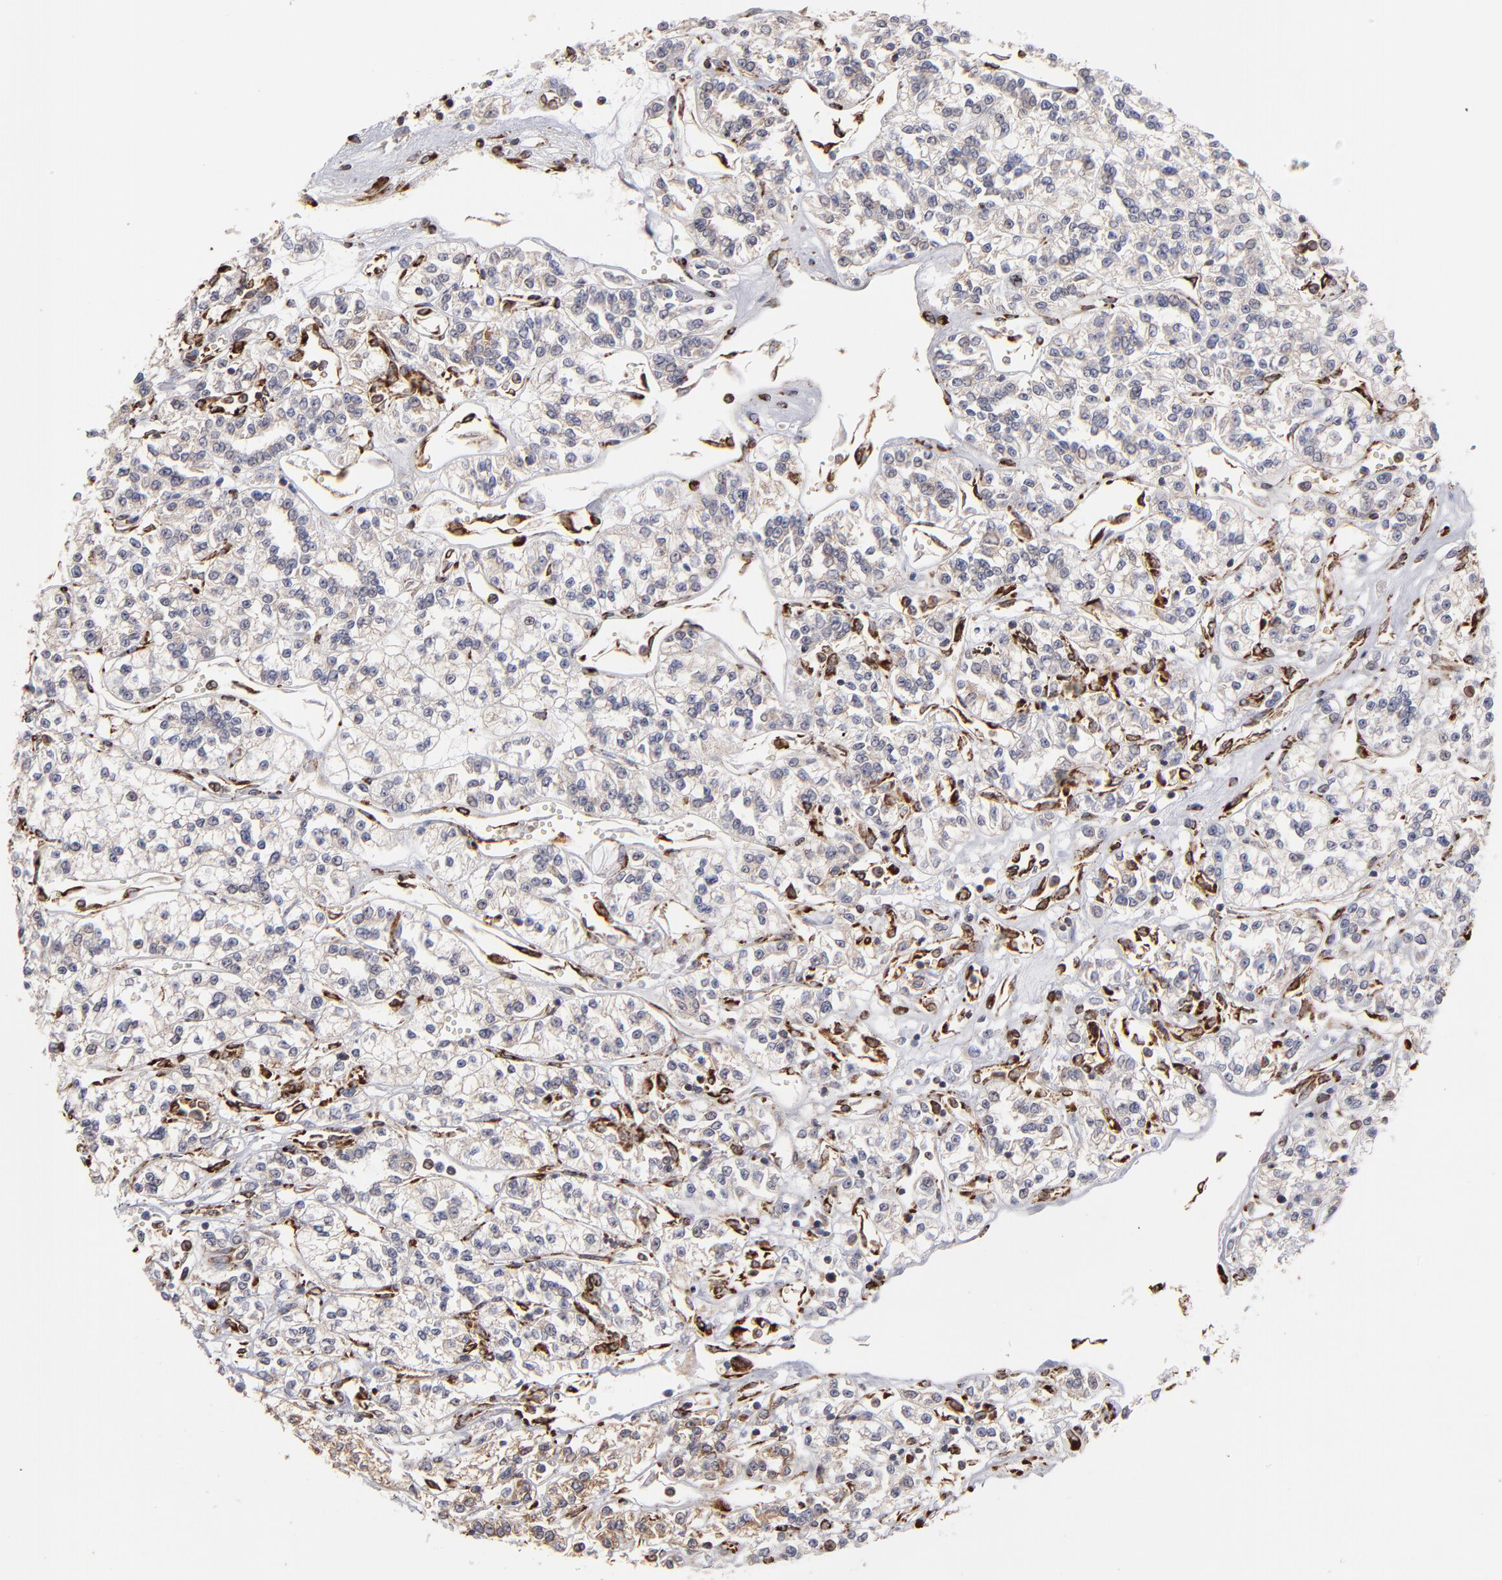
{"staining": {"intensity": "negative", "quantity": "none", "location": "none"}, "tissue": "renal cancer", "cell_type": "Tumor cells", "image_type": "cancer", "snomed": [{"axis": "morphology", "description": "Adenocarcinoma, NOS"}, {"axis": "topography", "description": "Kidney"}], "caption": "High magnification brightfield microscopy of renal cancer stained with DAB (3,3'-diaminobenzidine) (brown) and counterstained with hematoxylin (blue): tumor cells show no significant positivity. (DAB (3,3'-diaminobenzidine) IHC, high magnification).", "gene": "KTN1", "patient": {"sex": "female", "age": 76}}